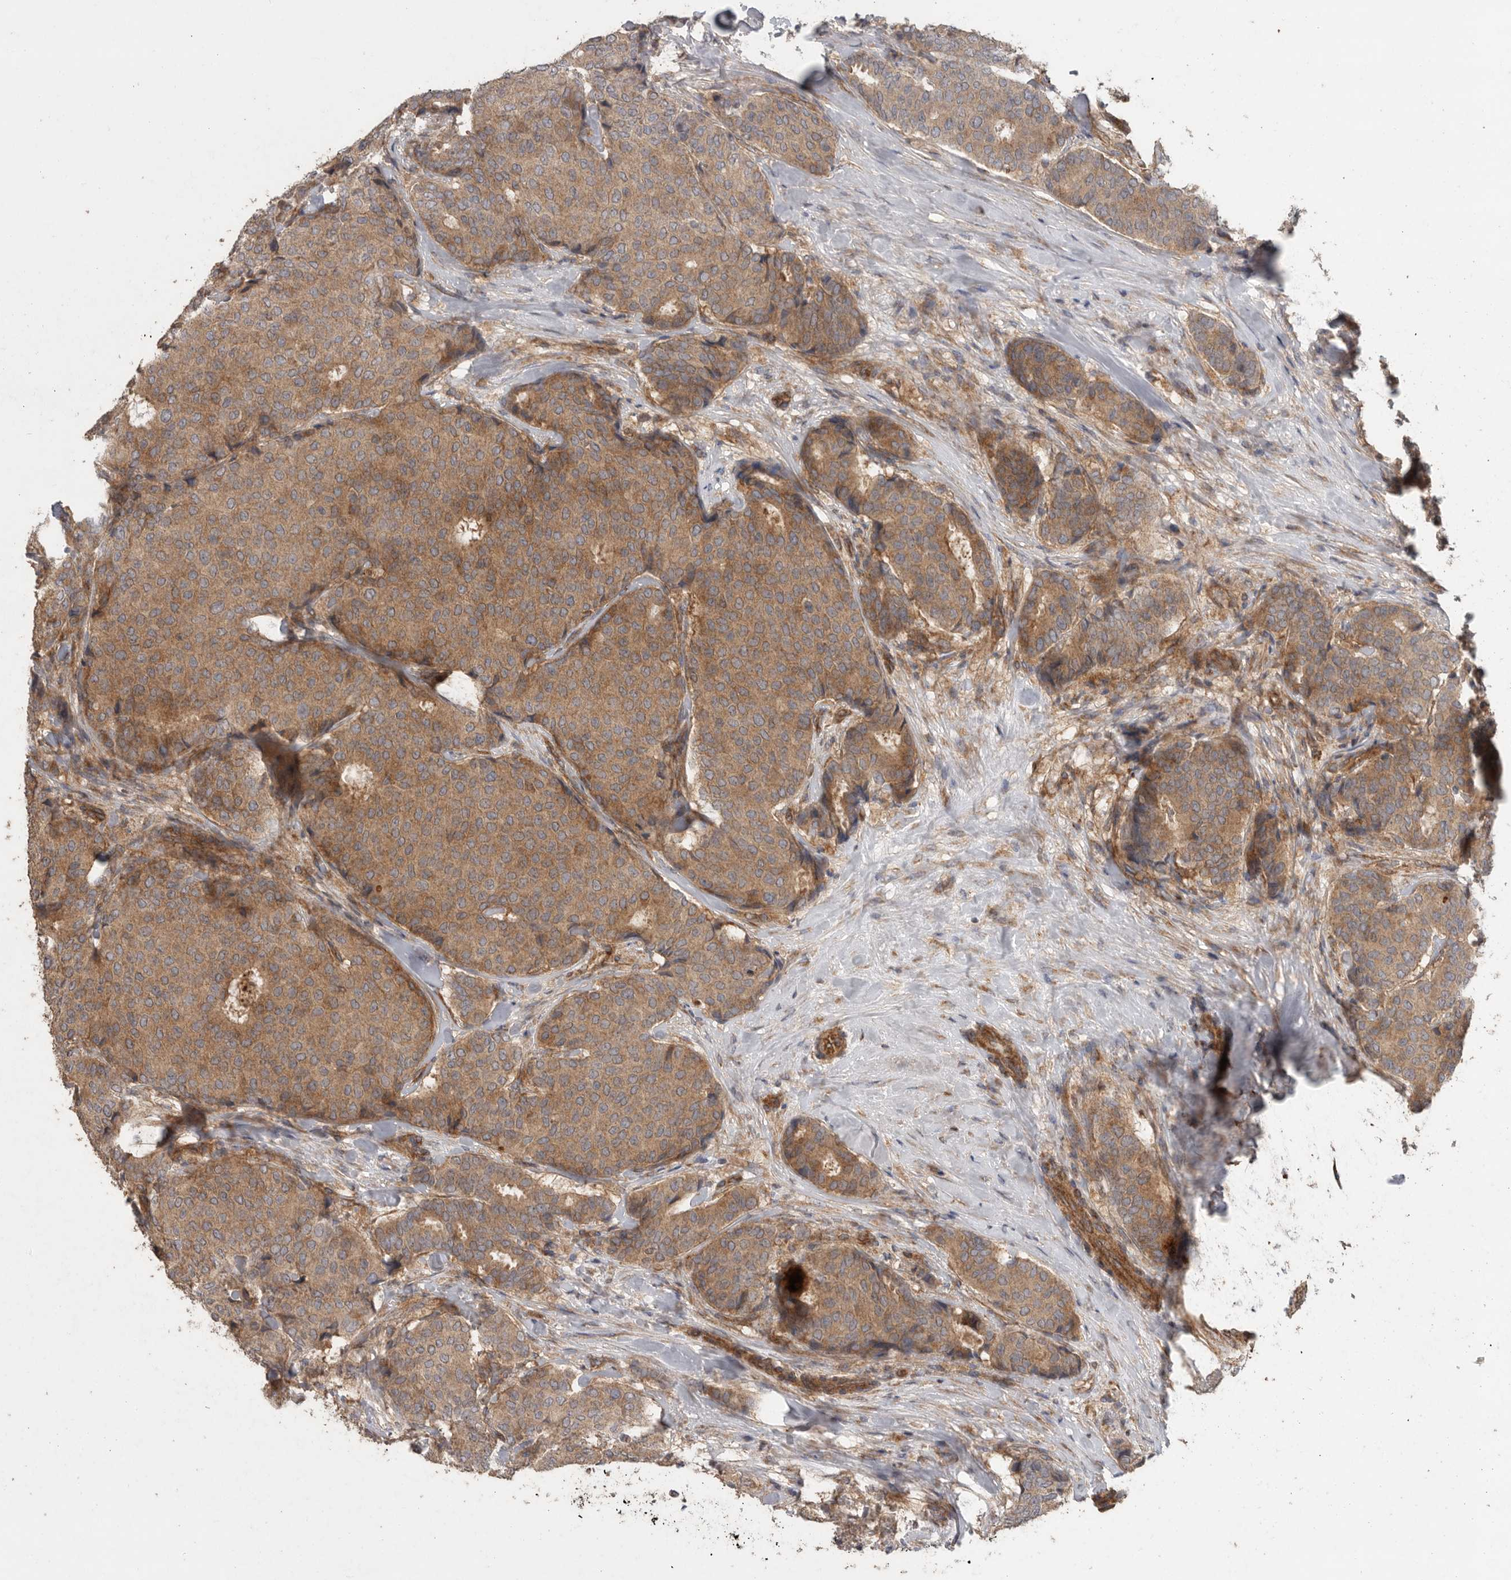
{"staining": {"intensity": "moderate", "quantity": ">75%", "location": "cytoplasmic/membranous"}, "tissue": "breast cancer", "cell_type": "Tumor cells", "image_type": "cancer", "snomed": [{"axis": "morphology", "description": "Duct carcinoma"}, {"axis": "topography", "description": "Breast"}], "caption": "A high-resolution photomicrograph shows immunohistochemistry (IHC) staining of breast cancer, which exhibits moderate cytoplasmic/membranous staining in approximately >75% of tumor cells. Nuclei are stained in blue.", "gene": "PODXL2", "patient": {"sex": "female", "age": 75}}